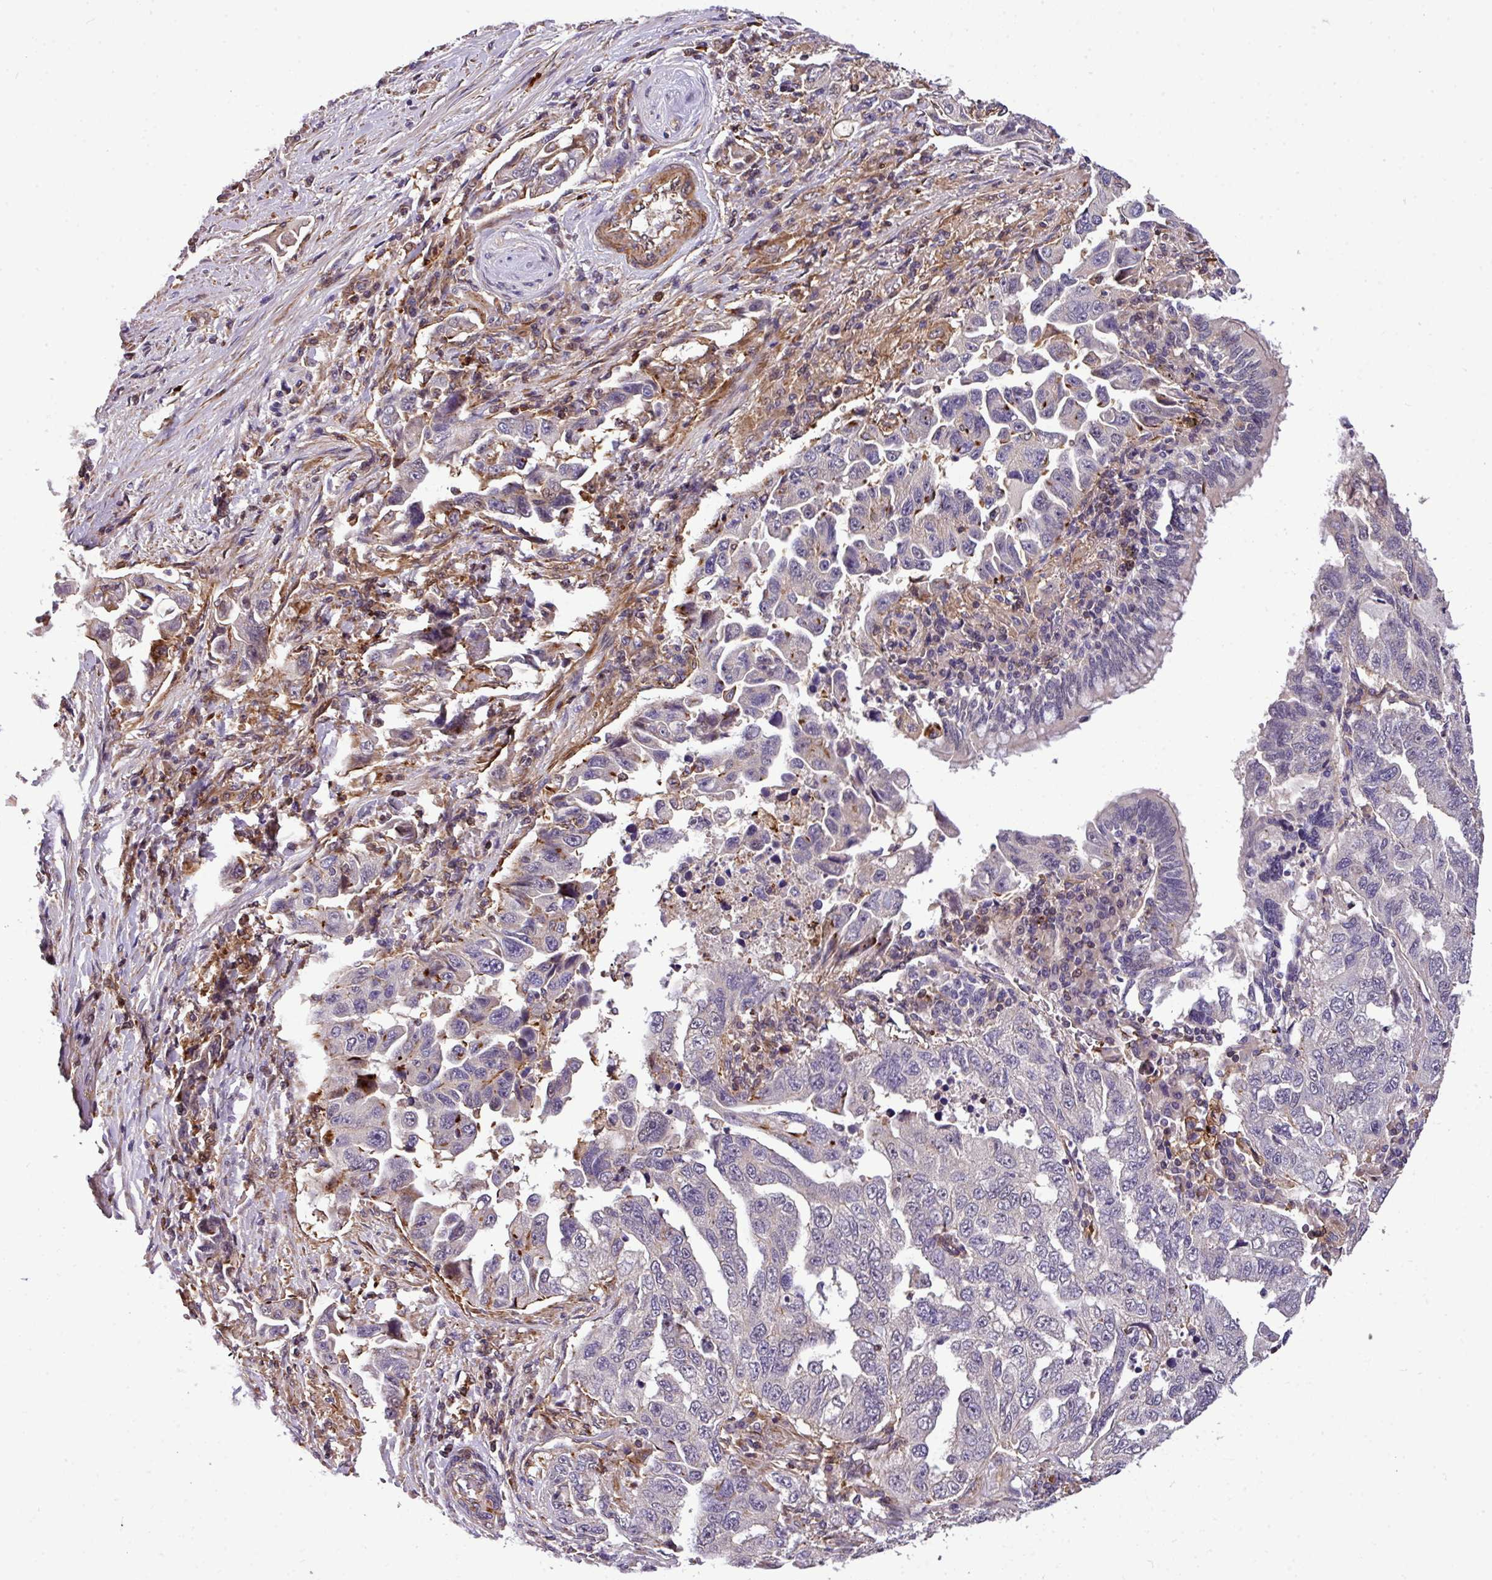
{"staining": {"intensity": "moderate", "quantity": "<25%", "location": "cytoplasmic/membranous"}, "tissue": "lung cancer", "cell_type": "Tumor cells", "image_type": "cancer", "snomed": [{"axis": "morphology", "description": "Adenocarcinoma, NOS"}, {"axis": "topography", "description": "Lung"}], "caption": "A high-resolution image shows immunohistochemistry staining of adenocarcinoma (lung), which shows moderate cytoplasmic/membranous expression in approximately <25% of tumor cells.", "gene": "CASS4", "patient": {"sex": "female", "age": 51}}